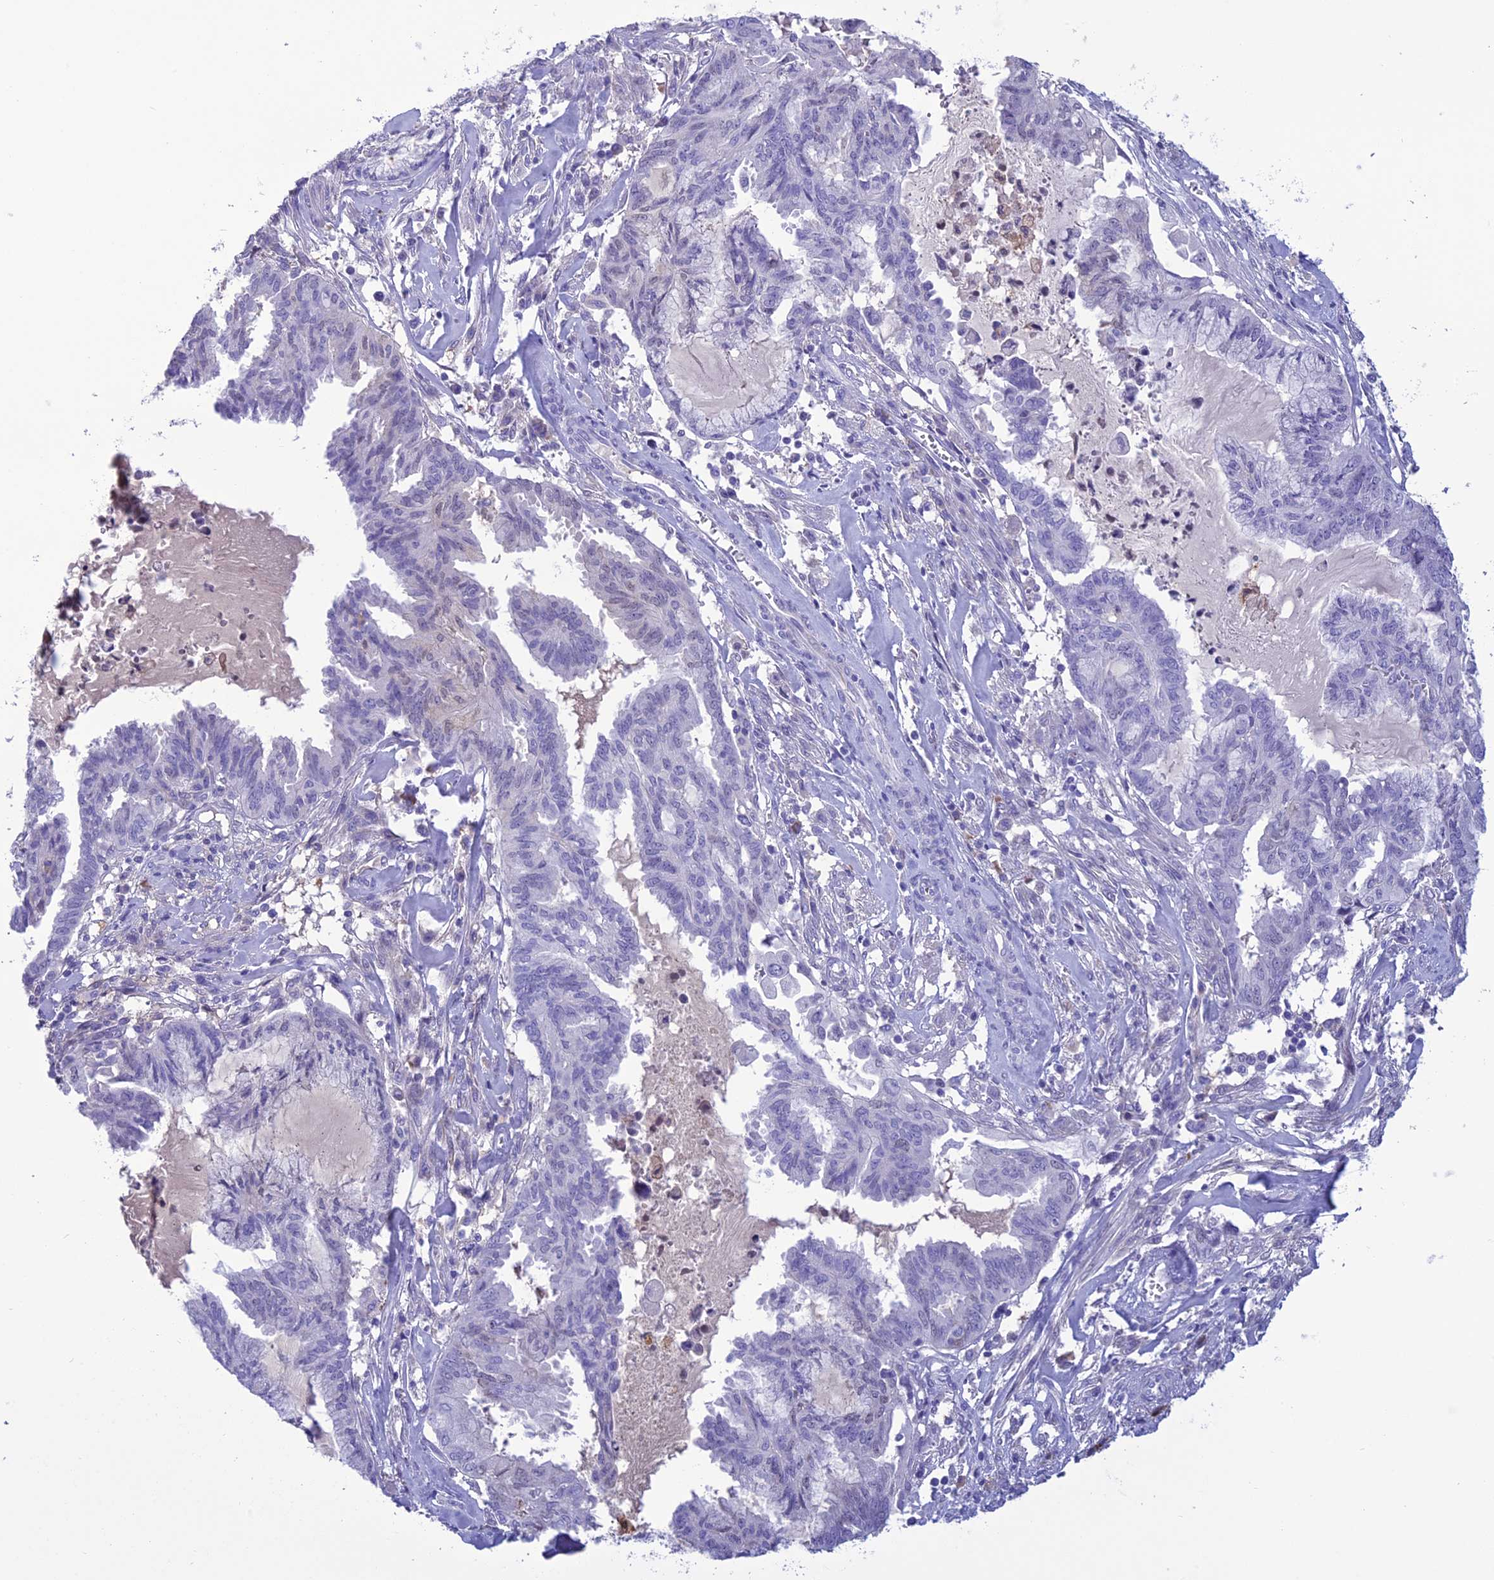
{"staining": {"intensity": "negative", "quantity": "none", "location": "none"}, "tissue": "endometrial cancer", "cell_type": "Tumor cells", "image_type": "cancer", "snomed": [{"axis": "morphology", "description": "Adenocarcinoma, NOS"}, {"axis": "topography", "description": "Endometrium"}], "caption": "Image shows no significant protein expression in tumor cells of endometrial cancer (adenocarcinoma).", "gene": "CRB2", "patient": {"sex": "female", "age": 86}}